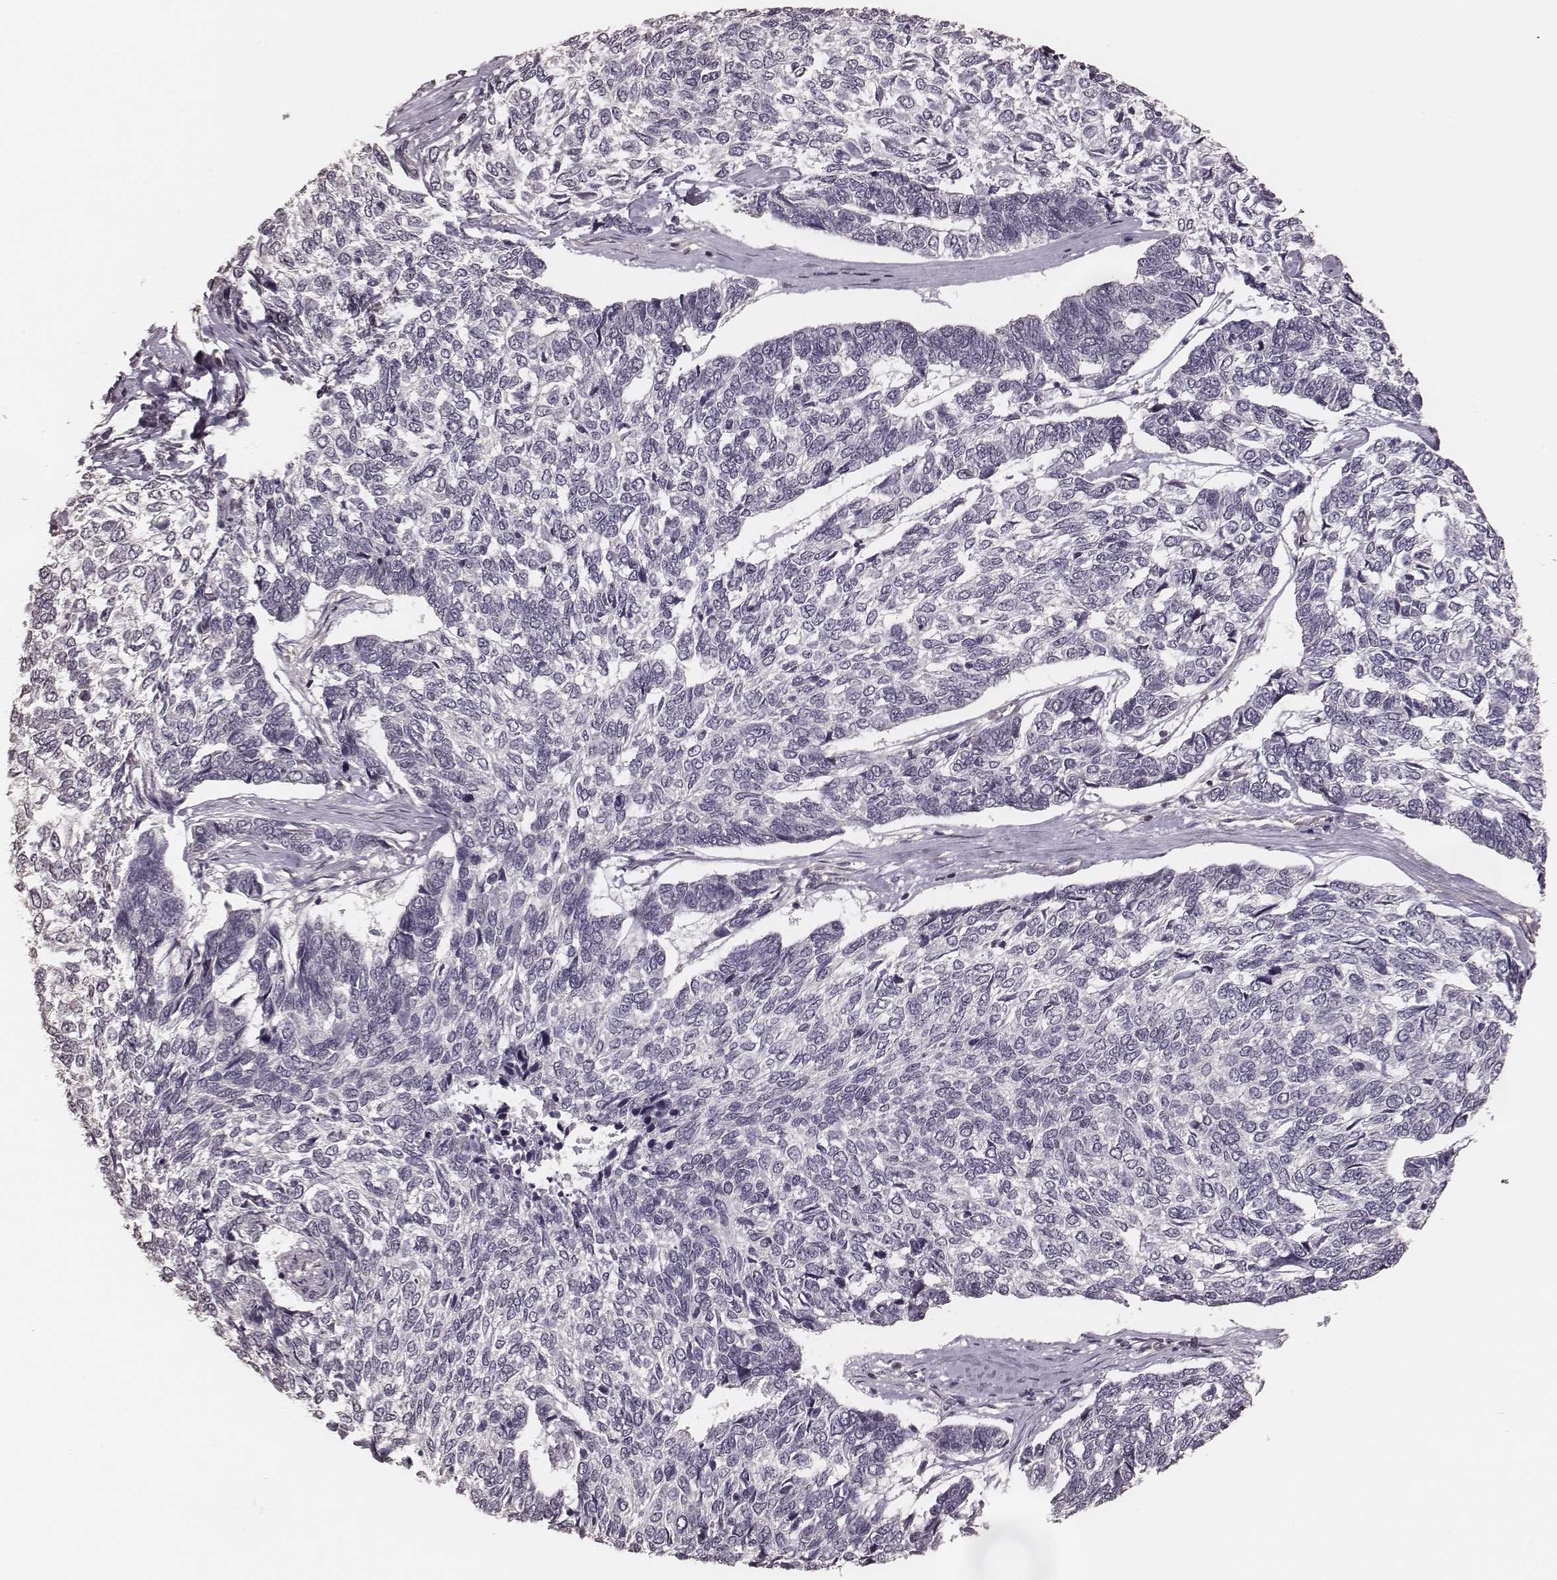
{"staining": {"intensity": "negative", "quantity": "none", "location": "none"}, "tissue": "skin cancer", "cell_type": "Tumor cells", "image_type": "cancer", "snomed": [{"axis": "morphology", "description": "Basal cell carcinoma"}, {"axis": "topography", "description": "Skin"}], "caption": "This histopathology image is of basal cell carcinoma (skin) stained with immunohistochemistry (IHC) to label a protein in brown with the nuclei are counter-stained blue. There is no expression in tumor cells.", "gene": "LY6K", "patient": {"sex": "female", "age": 65}}